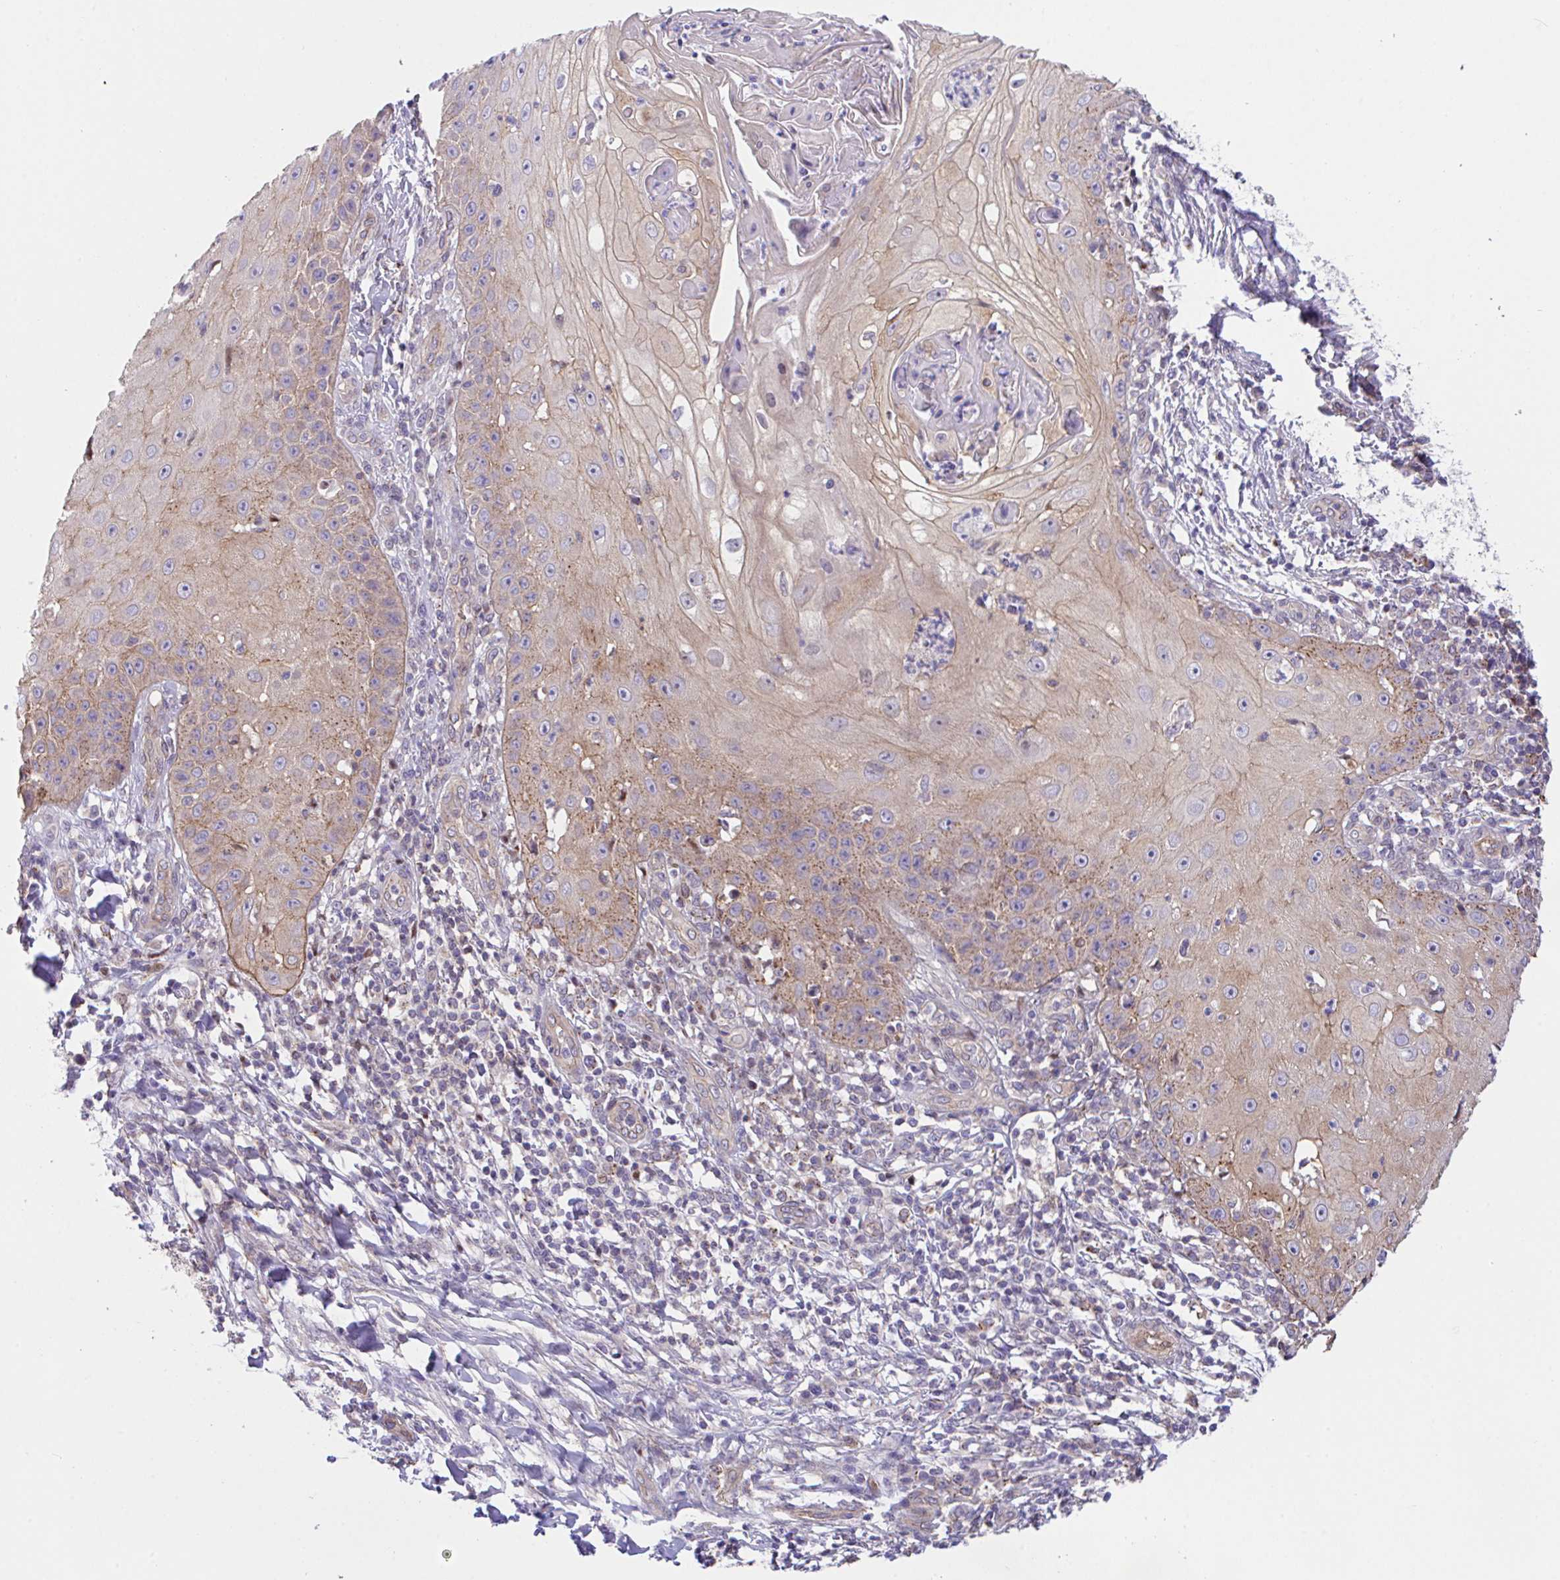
{"staining": {"intensity": "weak", "quantity": "<25%", "location": "cytoplasmic/membranous"}, "tissue": "skin cancer", "cell_type": "Tumor cells", "image_type": "cancer", "snomed": [{"axis": "morphology", "description": "Squamous cell carcinoma, NOS"}, {"axis": "topography", "description": "Skin"}], "caption": "Protein analysis of skin cancer (squamous cell carcinoma) exhibits no significant positivity in tumor cells.", "gene": "ZBED3", "patient": {"sex": "male", "age": 70}}